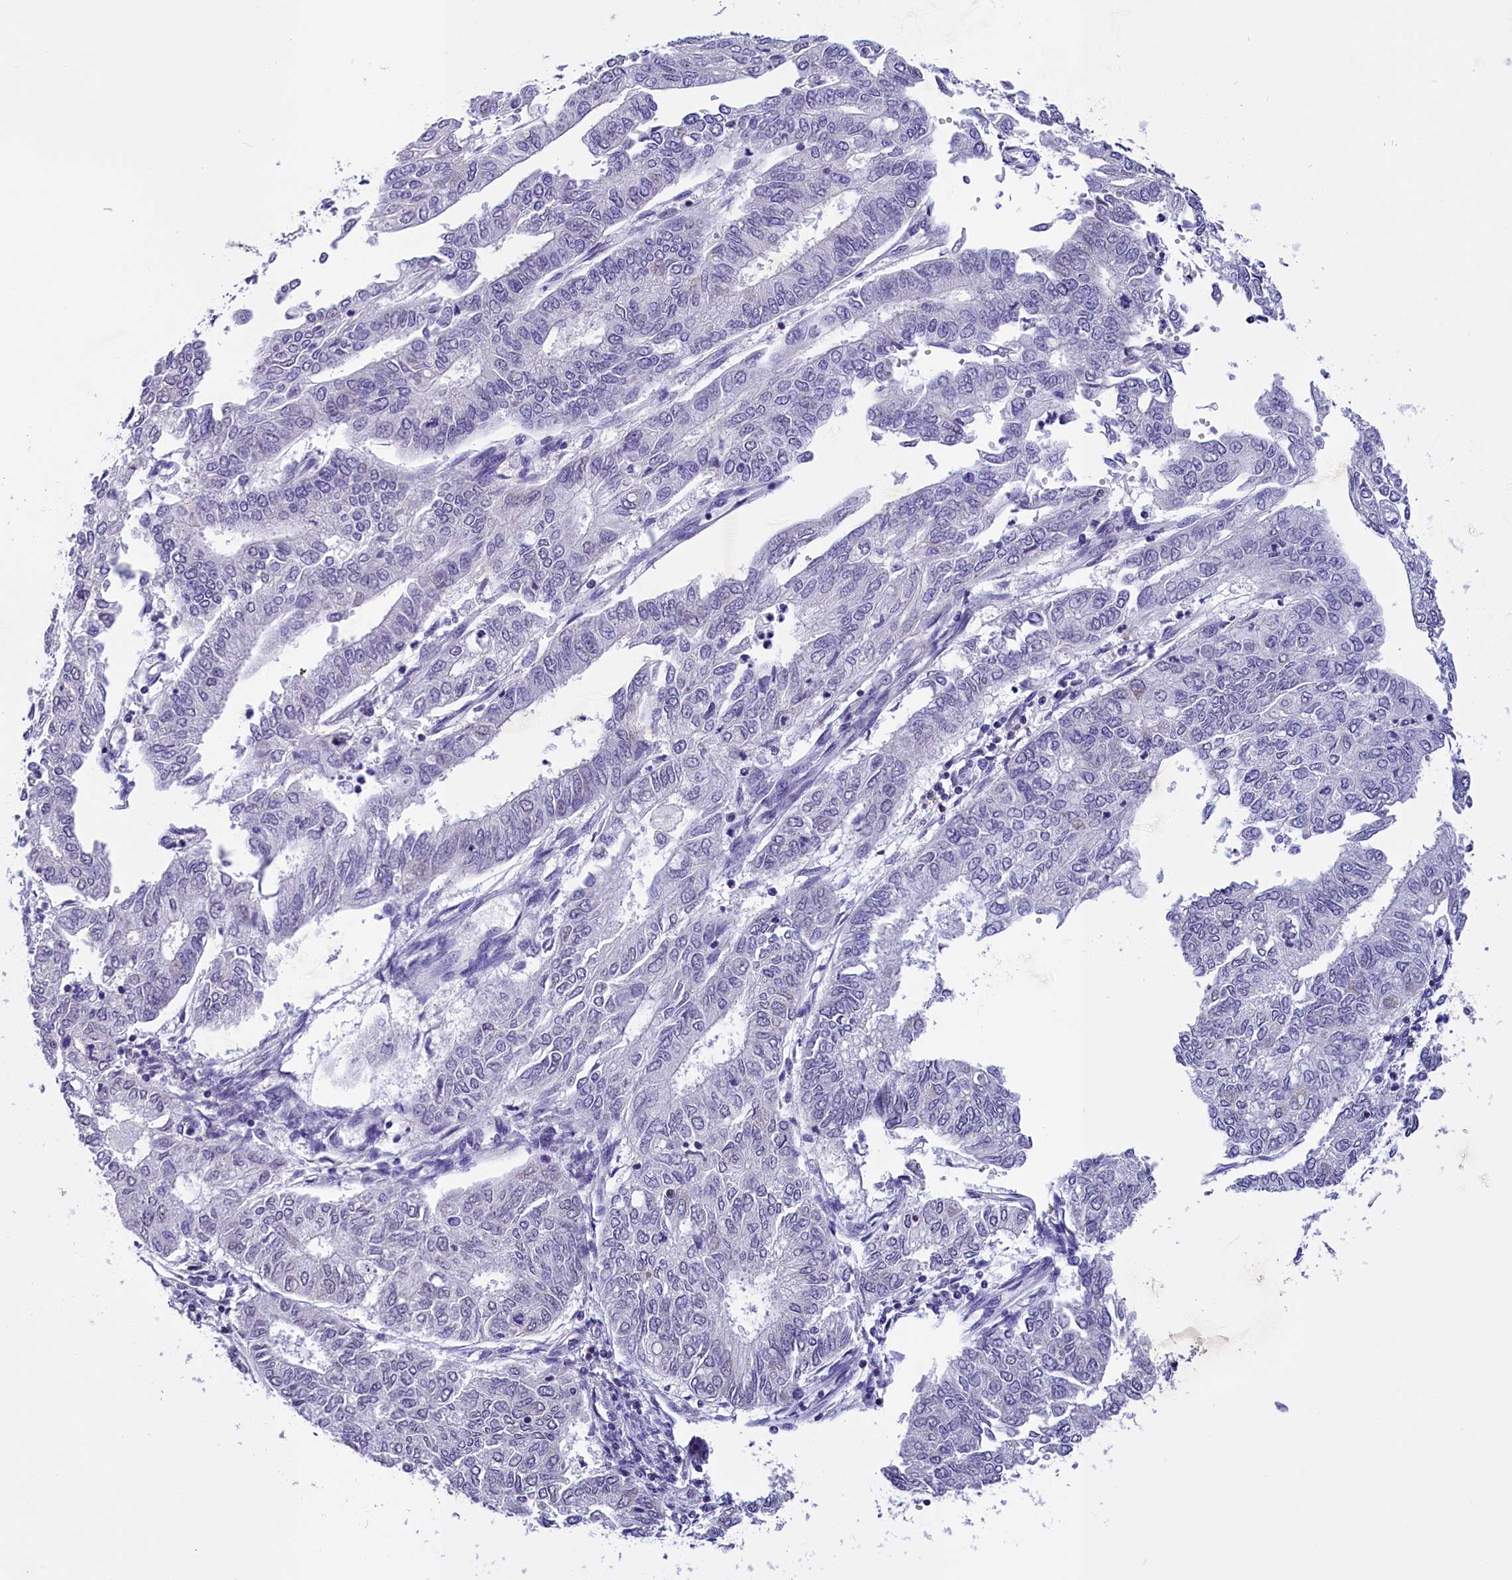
{"staining": {"intensity": "negative", "quantity": "none", "location": "none"}, "tissue": "endometrial cancer", "cell_type": "Tumor cells", "image_type": "cancer", "snomed": [{"axis": "morphology", "description": "Adenocarcinoma, NOS"}, {"axis": "topography", "description": "Endometrium"}], "caption": "Human endometrial adenocarcinoma stained for a protein using immunohistochemistry displays no staining in tumor cells.", "gene": "ABAT", "patient": {"sex": "female", "age": 68}}